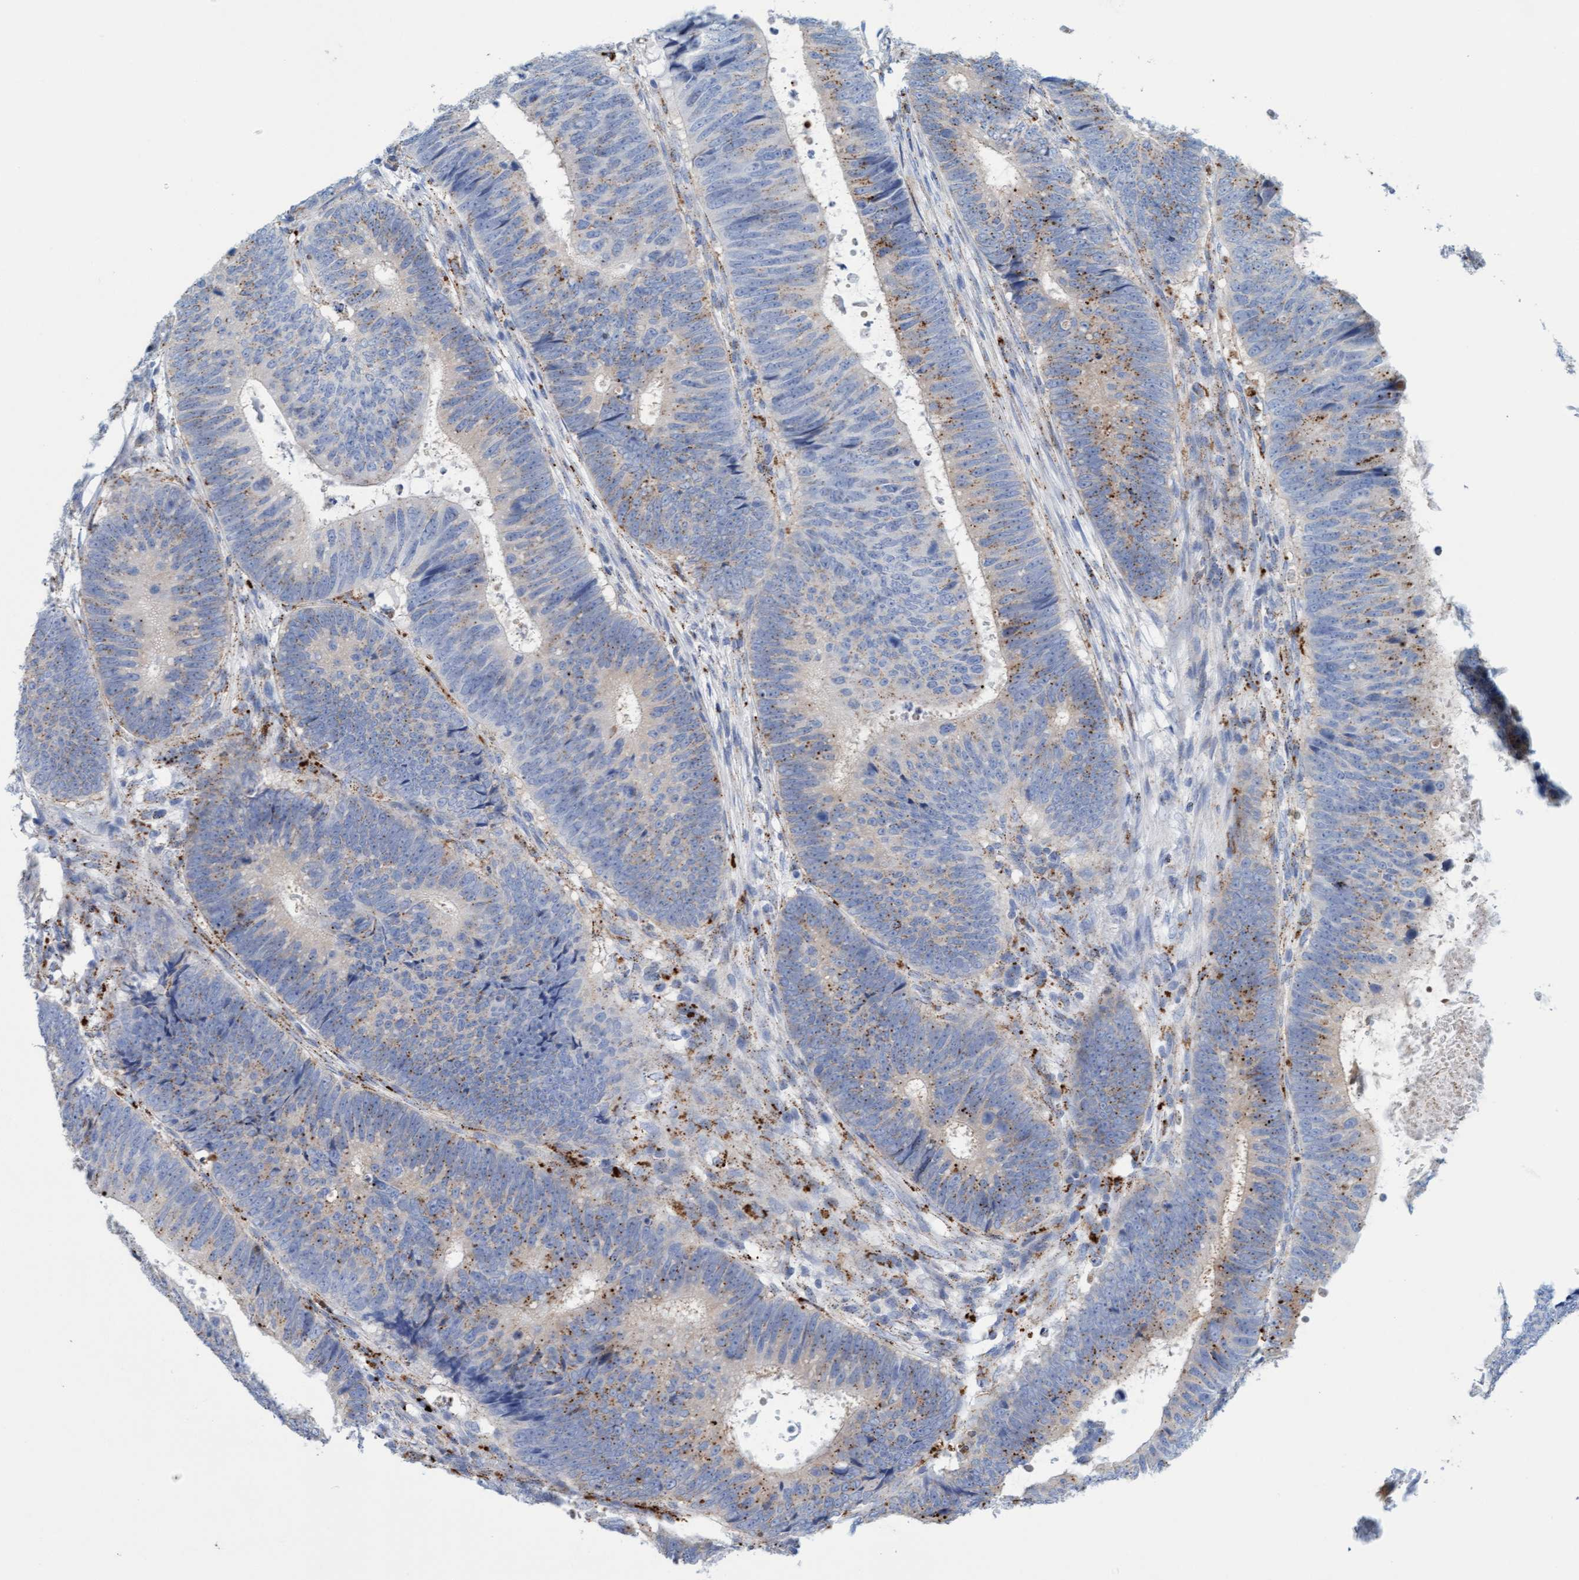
{"staining": {"intensity": "moderate", "quantity": "<25%", "location": "cytoplasmic/membranous"}, "tissue": "colorectal cancer", "cell_type": "Tumor cells", "image_type": "cancer", "snomed": [{"axis": "morphology", "description": "Adenocarcinoma, NOS"}, {"axis": "topography", "description": "Colon"}], "caption": "This photomicrograph exhibits immunohistochemistry (IHC) staining of colorectal cancer (adenocarcinoma), with low moderate cytoplasmic/membranous staining in approximately <25% of tumor cells.", "gene": "SGSH", "patient": {"sex": "male", "age": 56}}